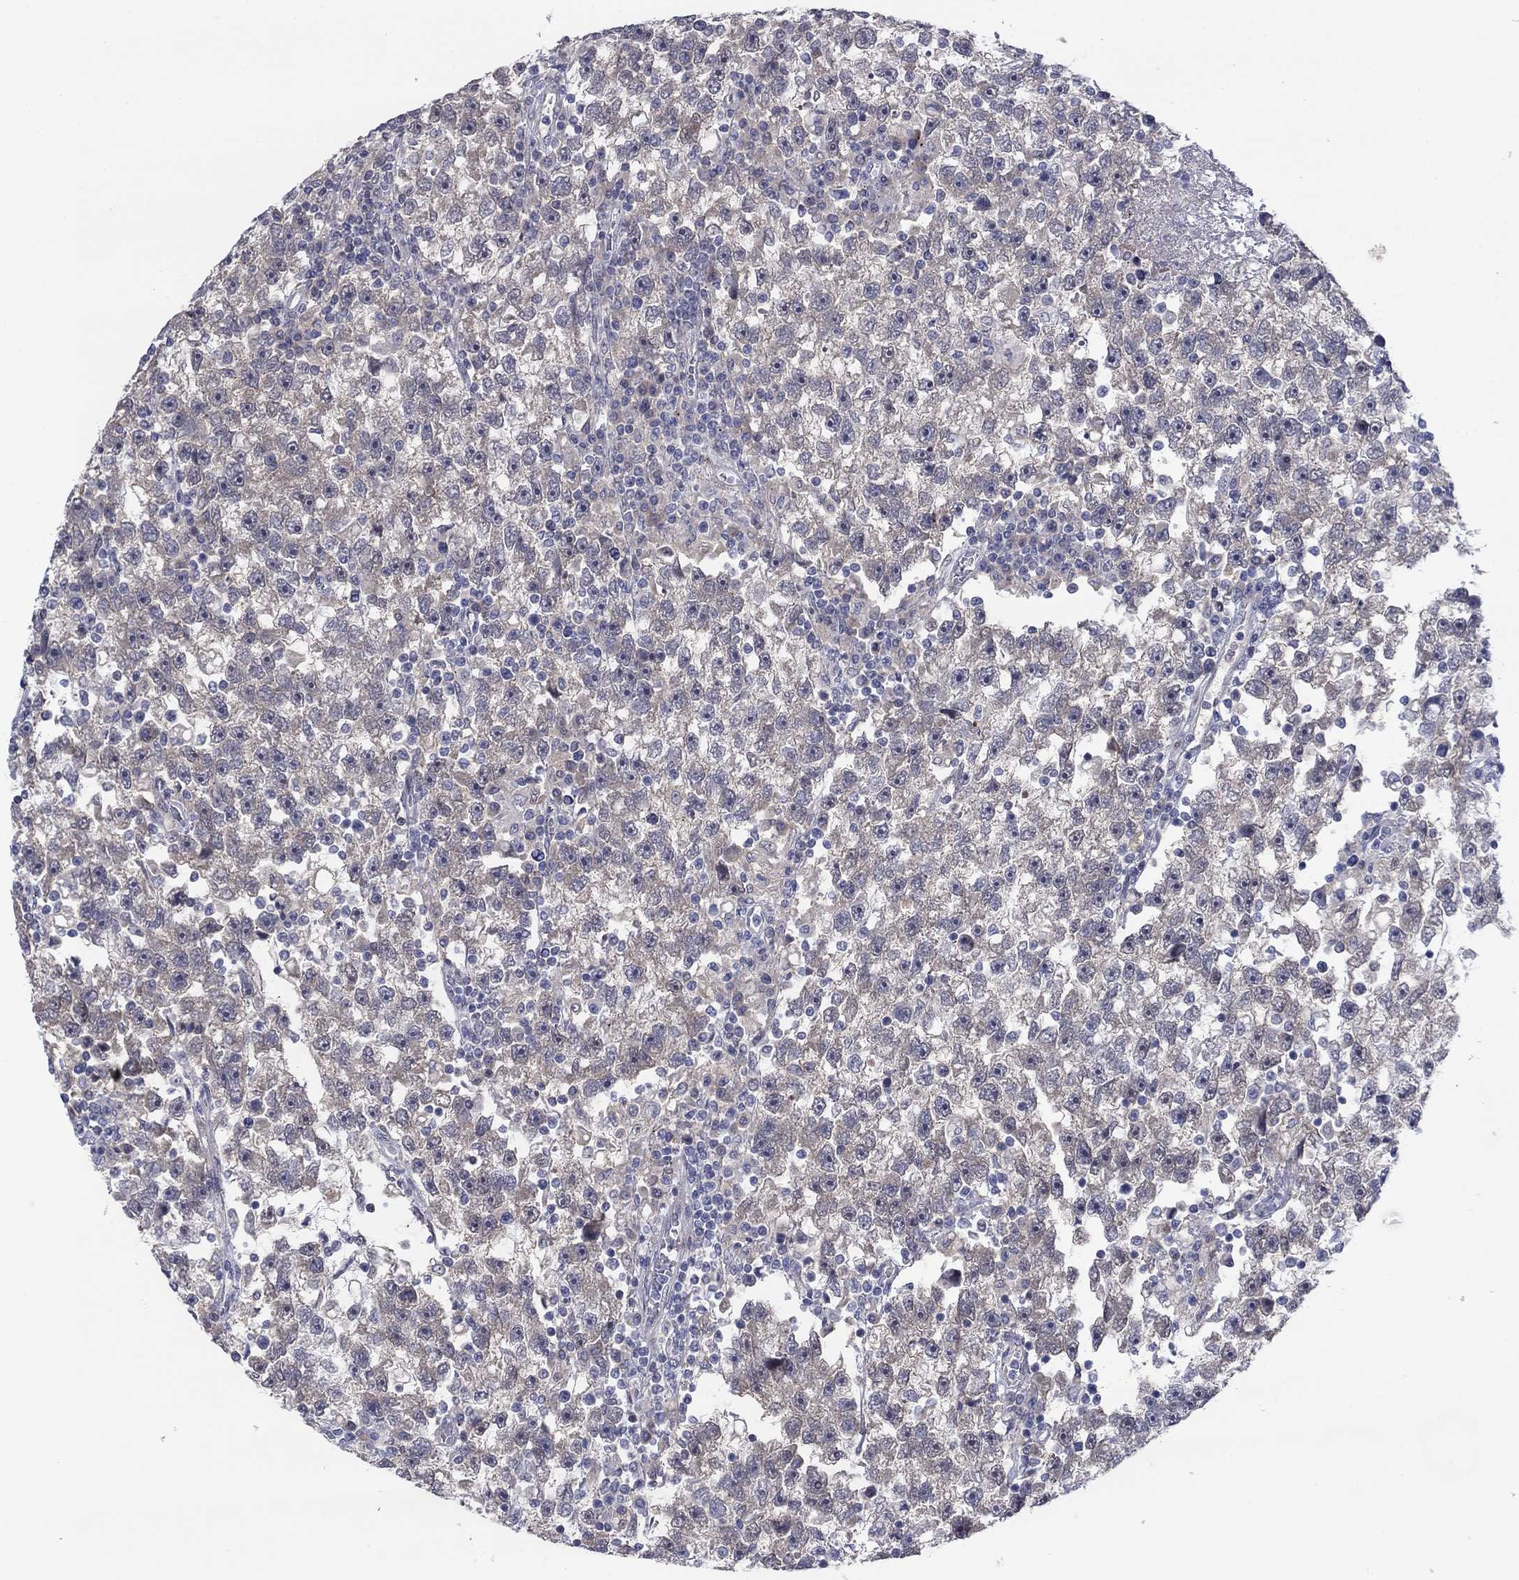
{"staining": {"intensity": "negative", "quantity": "none", "location": "none"}, "tissue": "testis cancer", "cell_type": "Tumor cells", "image_type": "cancer", "snomed": [{"axis": "morphology", "description": "Seminoma, NOS"}, {"axis": "topography", "description": "Testis"}], "caption": "DAB immunohistochemical staining of human testis seminoma reveals no significant expression in tumor cells.", "gene": "AMN1", "patient": {"sex": "male", "age": 47}}